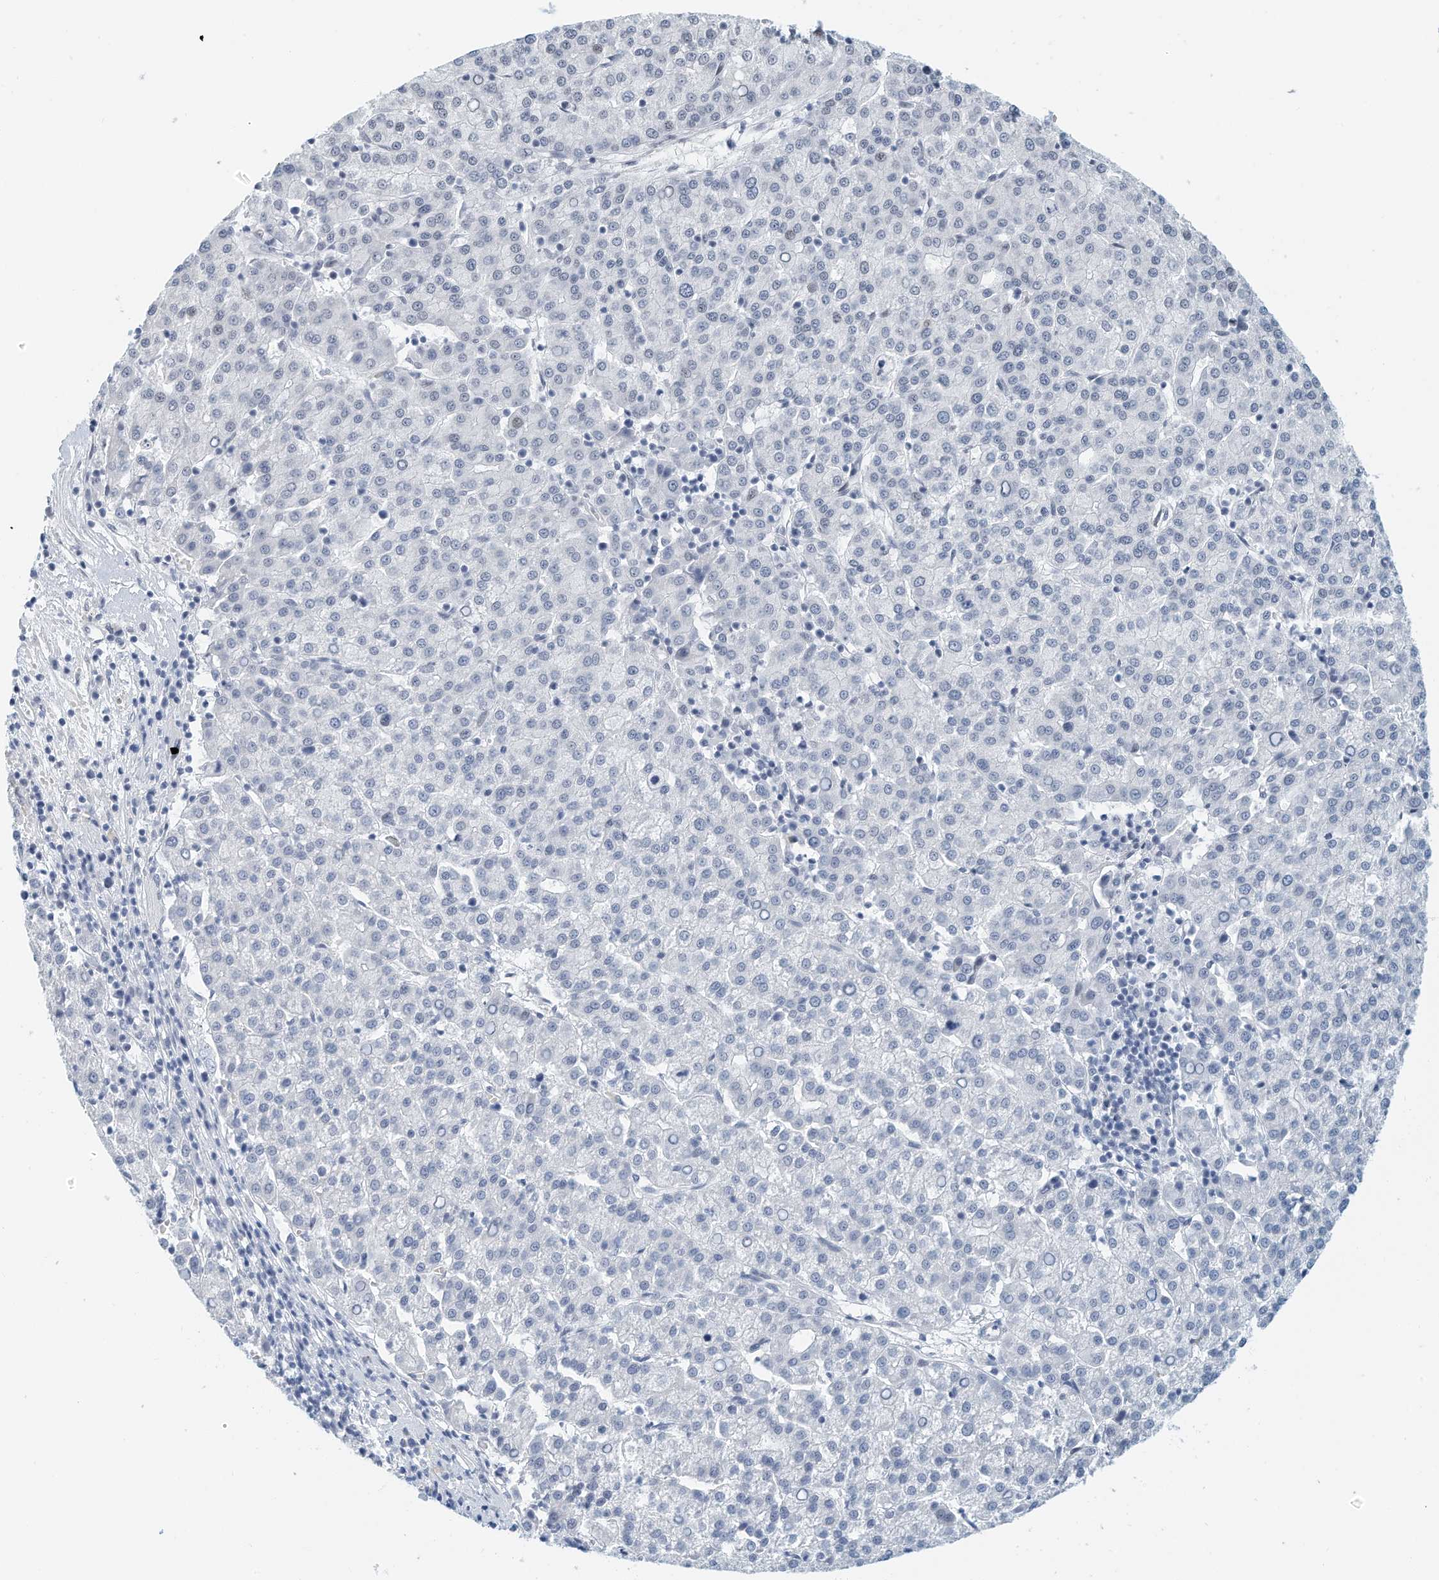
{"staining": {"intensity": "negative", "quantity": "none", "location": "none"}, "tissue": "liver cancer", "cell_type": "Tumor cells", "image_type": "cancer", "snomed": [{"axis": "morphology", "description": "Carcinoma, Hepatocellular, NOS"}, {"axis": "topography", "description": "Liver"}], "caption": "Tumor cells are negative for protein expression in human hepatocellular carcinoma (liver). (Brightfield microscopy of DAB (3,3'-diaminobenzidine) immunohistochemistry at high magnification).", "gene": "ARHGAP28", "patient": {"sex": "female", "age": 58}}